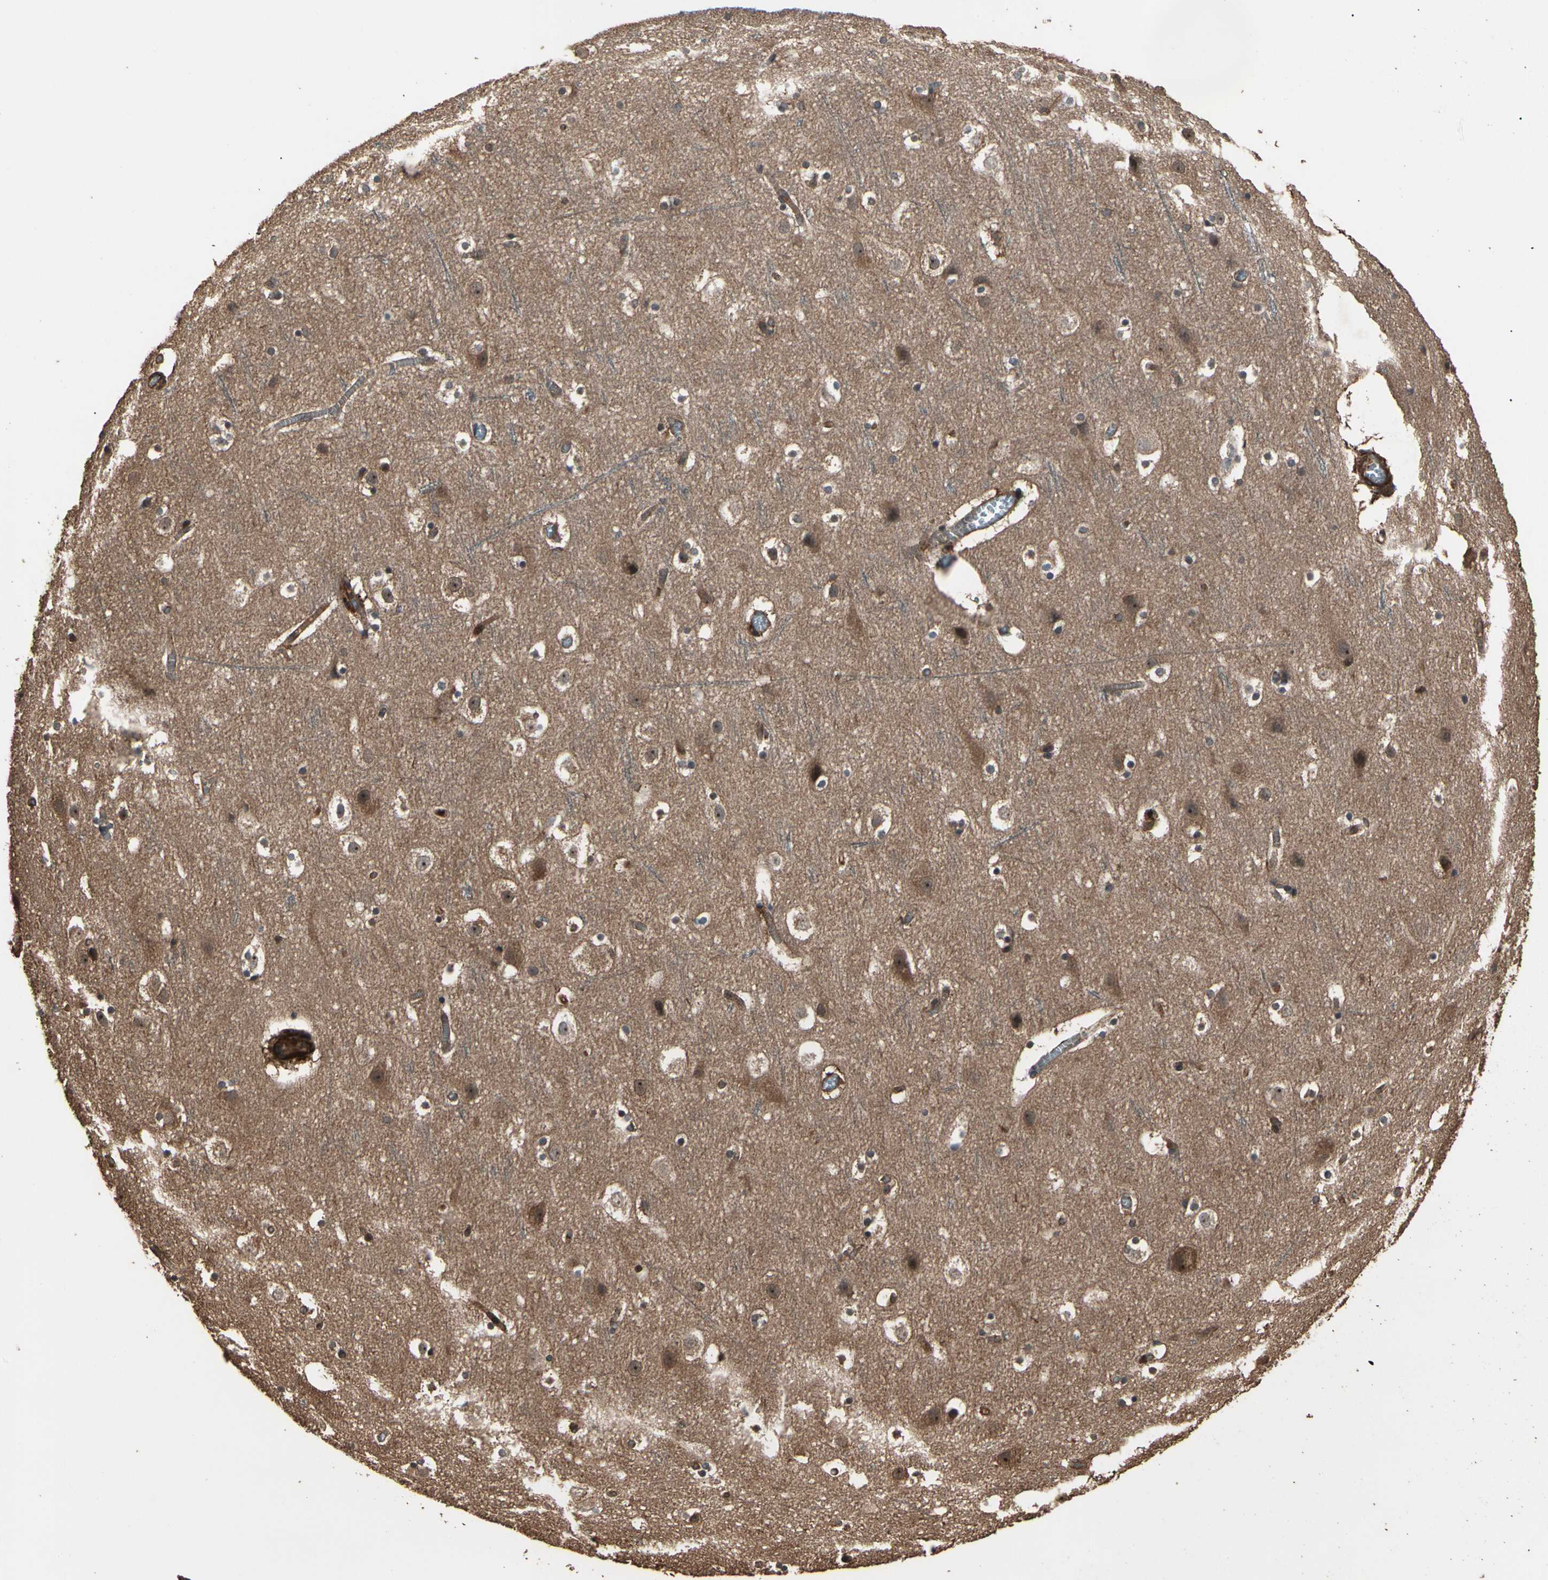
{"staining": {"intensity": "strong", "quantity": ">75%", "location": "cytoplasmic/membranous"}, "tissue": "cerebral cortex", "cell_type": "Endothelial cells", "image_type": "normal", "snomed": [{"axis": "morphology", "description": "Normal tissue, NOS"}, {"axis": "topography", "description": "Cerebral cortex"}], "caption": "Immunohistochemistry (IHC) staining of normal cerebral cortex, which demonstrates high levels of strong cytoplasmic/membranous positivity in approximately >75% of endothelial cells indicating strong cytoplasmic/membranous protein staining. The staining was performed using DAB (brown) for protein detection and nuclei were counterstained in hematoxylin (blue).", "gene": "AGBL2", "patient": {"sex": "male", "age": 45}}